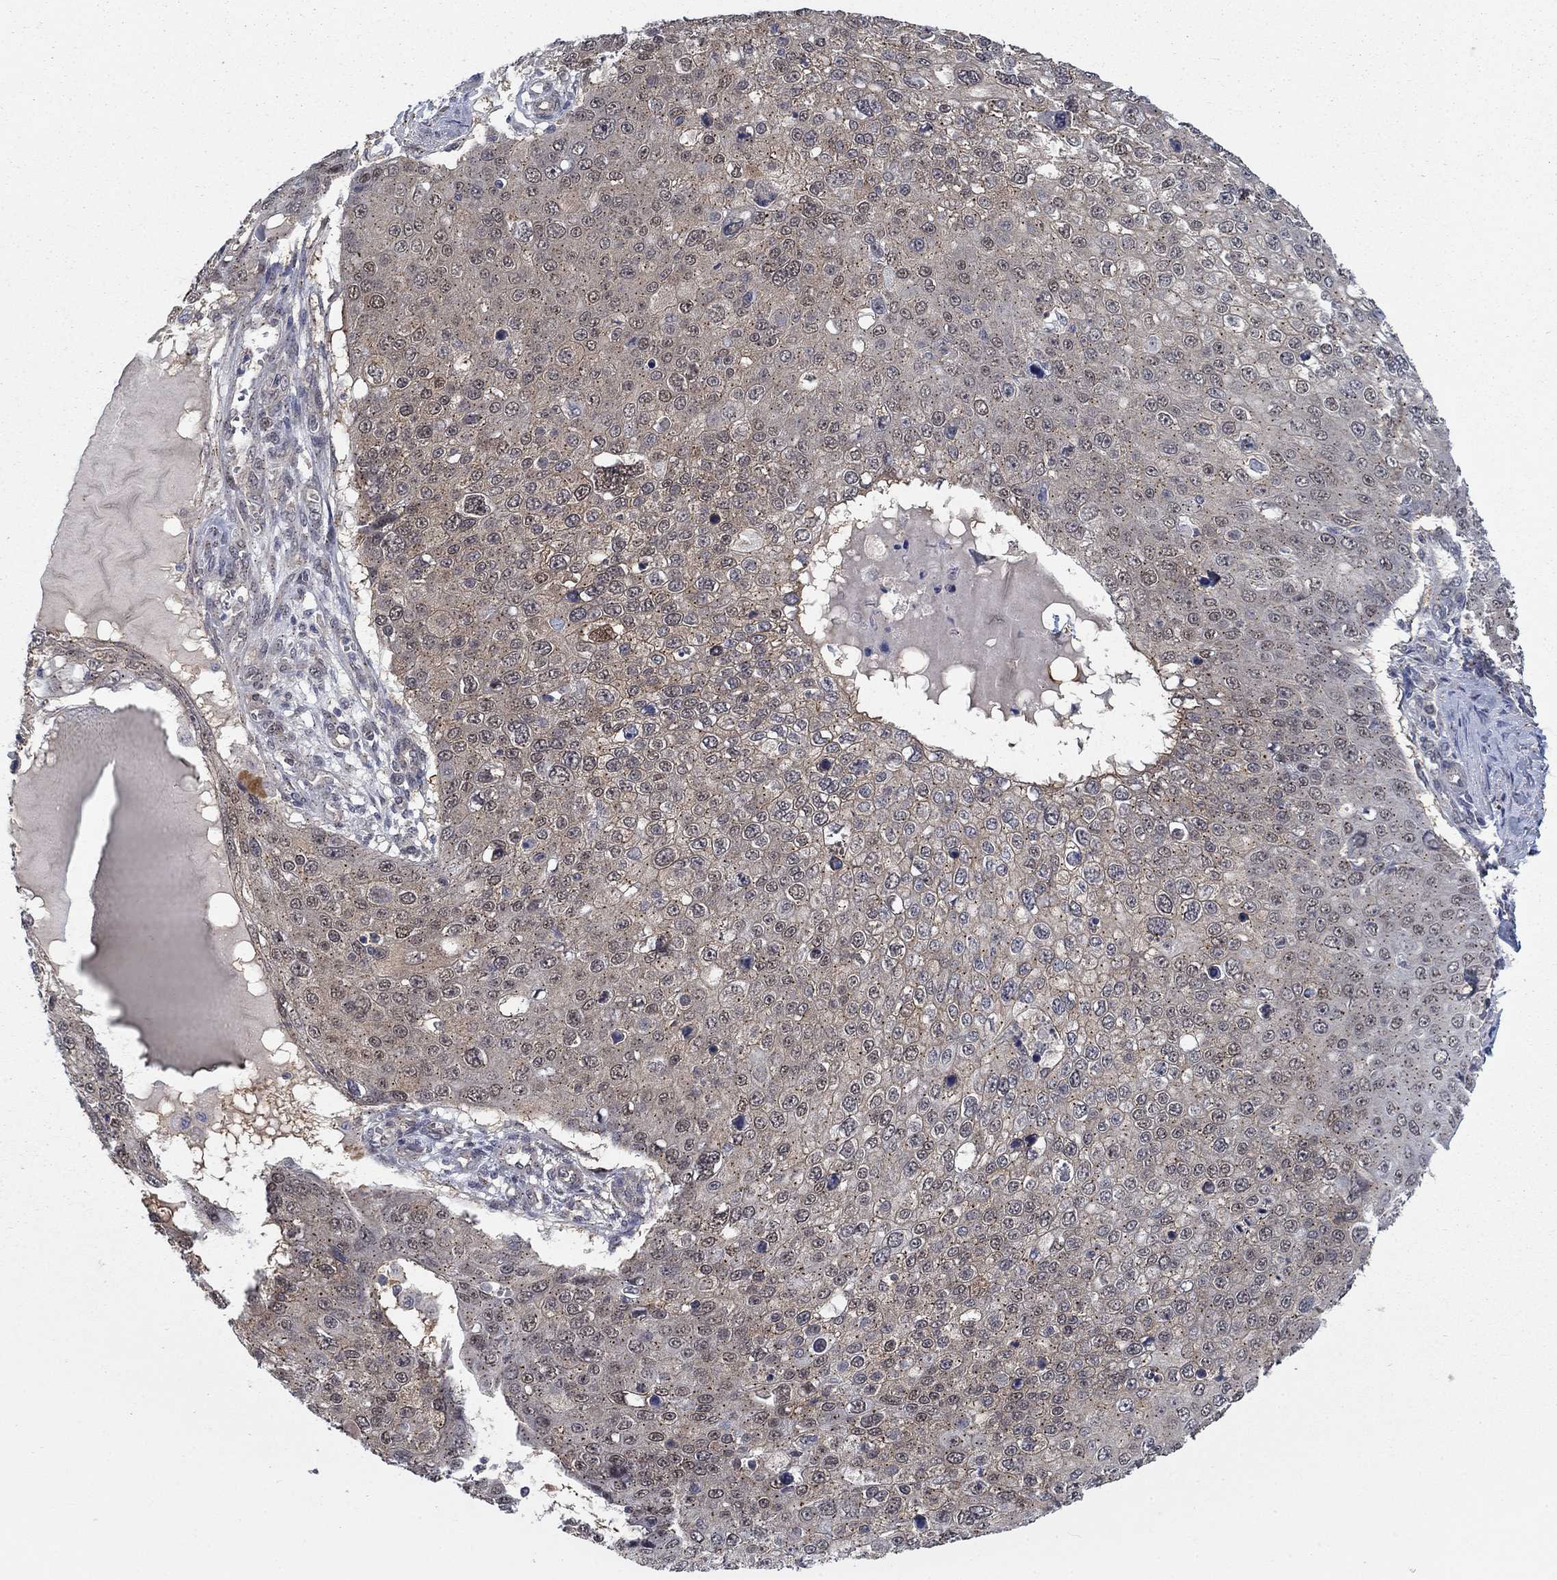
{"staining": {"intensity": "moderate", "quantity": "25%-75%", "location": "cytoplasmic/membranous"}, "tissue": "skin cancer", "cell_type": "Tumor cells", "image_type": "cancer", "snomed": [{"axis": "morphology", "description": "Squamous cell carcinoma, NOS"}, {"axis": "topography", "description": "Skin"}], "caption": "There is medium levels of moderate cytoplasmic/membranous expression in tumor cells of skin cancer (squamous cell carcinoma), as demonstrated by immunohistochemical staining (brown color).", "gene": "SH3RF1", "patient": {"sex": "male", "age": 71}}